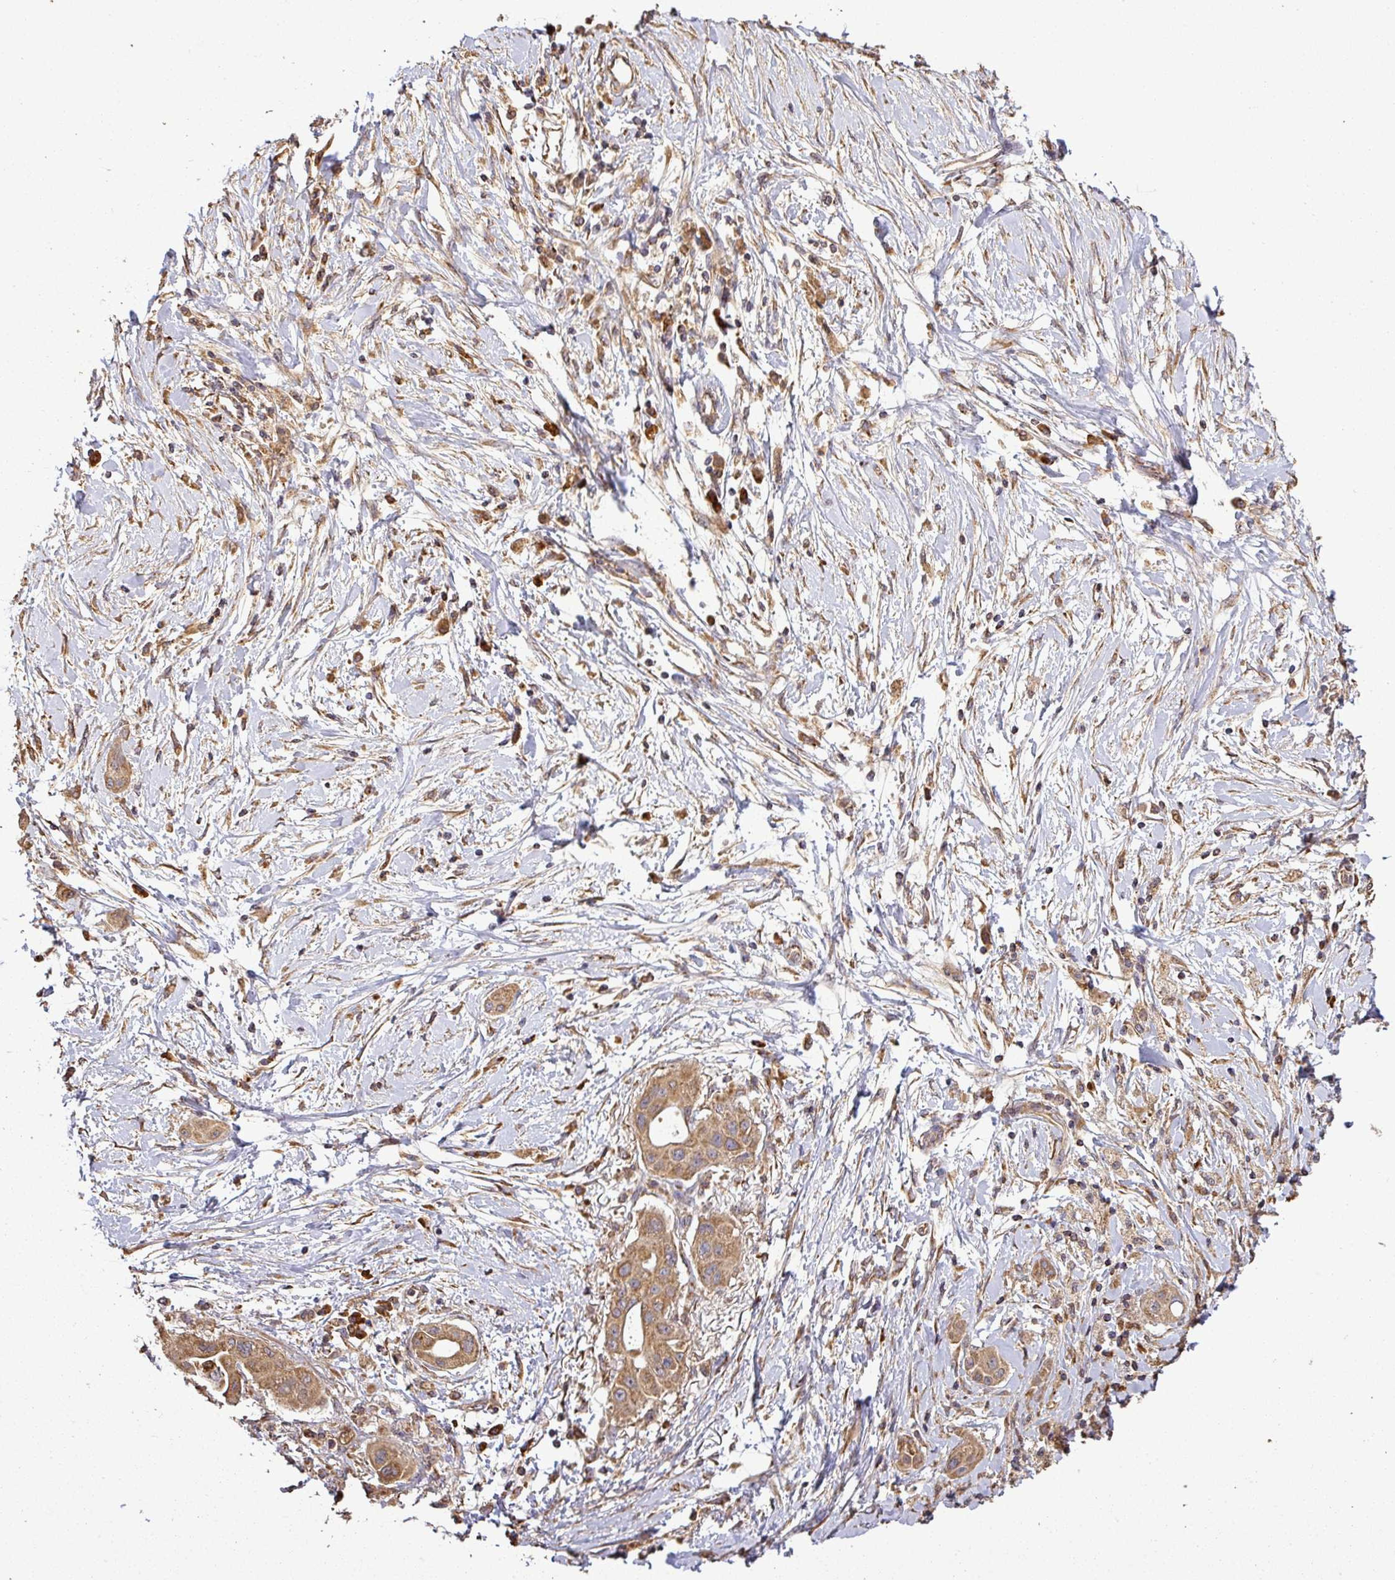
{"staining": {"intensity": "moderate", "quantity": ">75%", "location": "cytoplasmic/membranous"}, "tissue": "pancreatic cancer", "cell_type": "Tumor cells", "image_type": "cancer", "snomed": [{"axis": "morphology", "description": "Adenocarcinoma, NOS"}, {"axis": "topography", "description": "Pancreas"}], "caption": "DAB (3,3'-diaminobenzidine) immunohistochemical staining of human pancreatic cancer demonstrates moderate cytoplasmic/membranous protein staining in about >75% of tumor cells.", "gene": "PLEKHM1", "patient": {"sex": "male", "age": 68}}